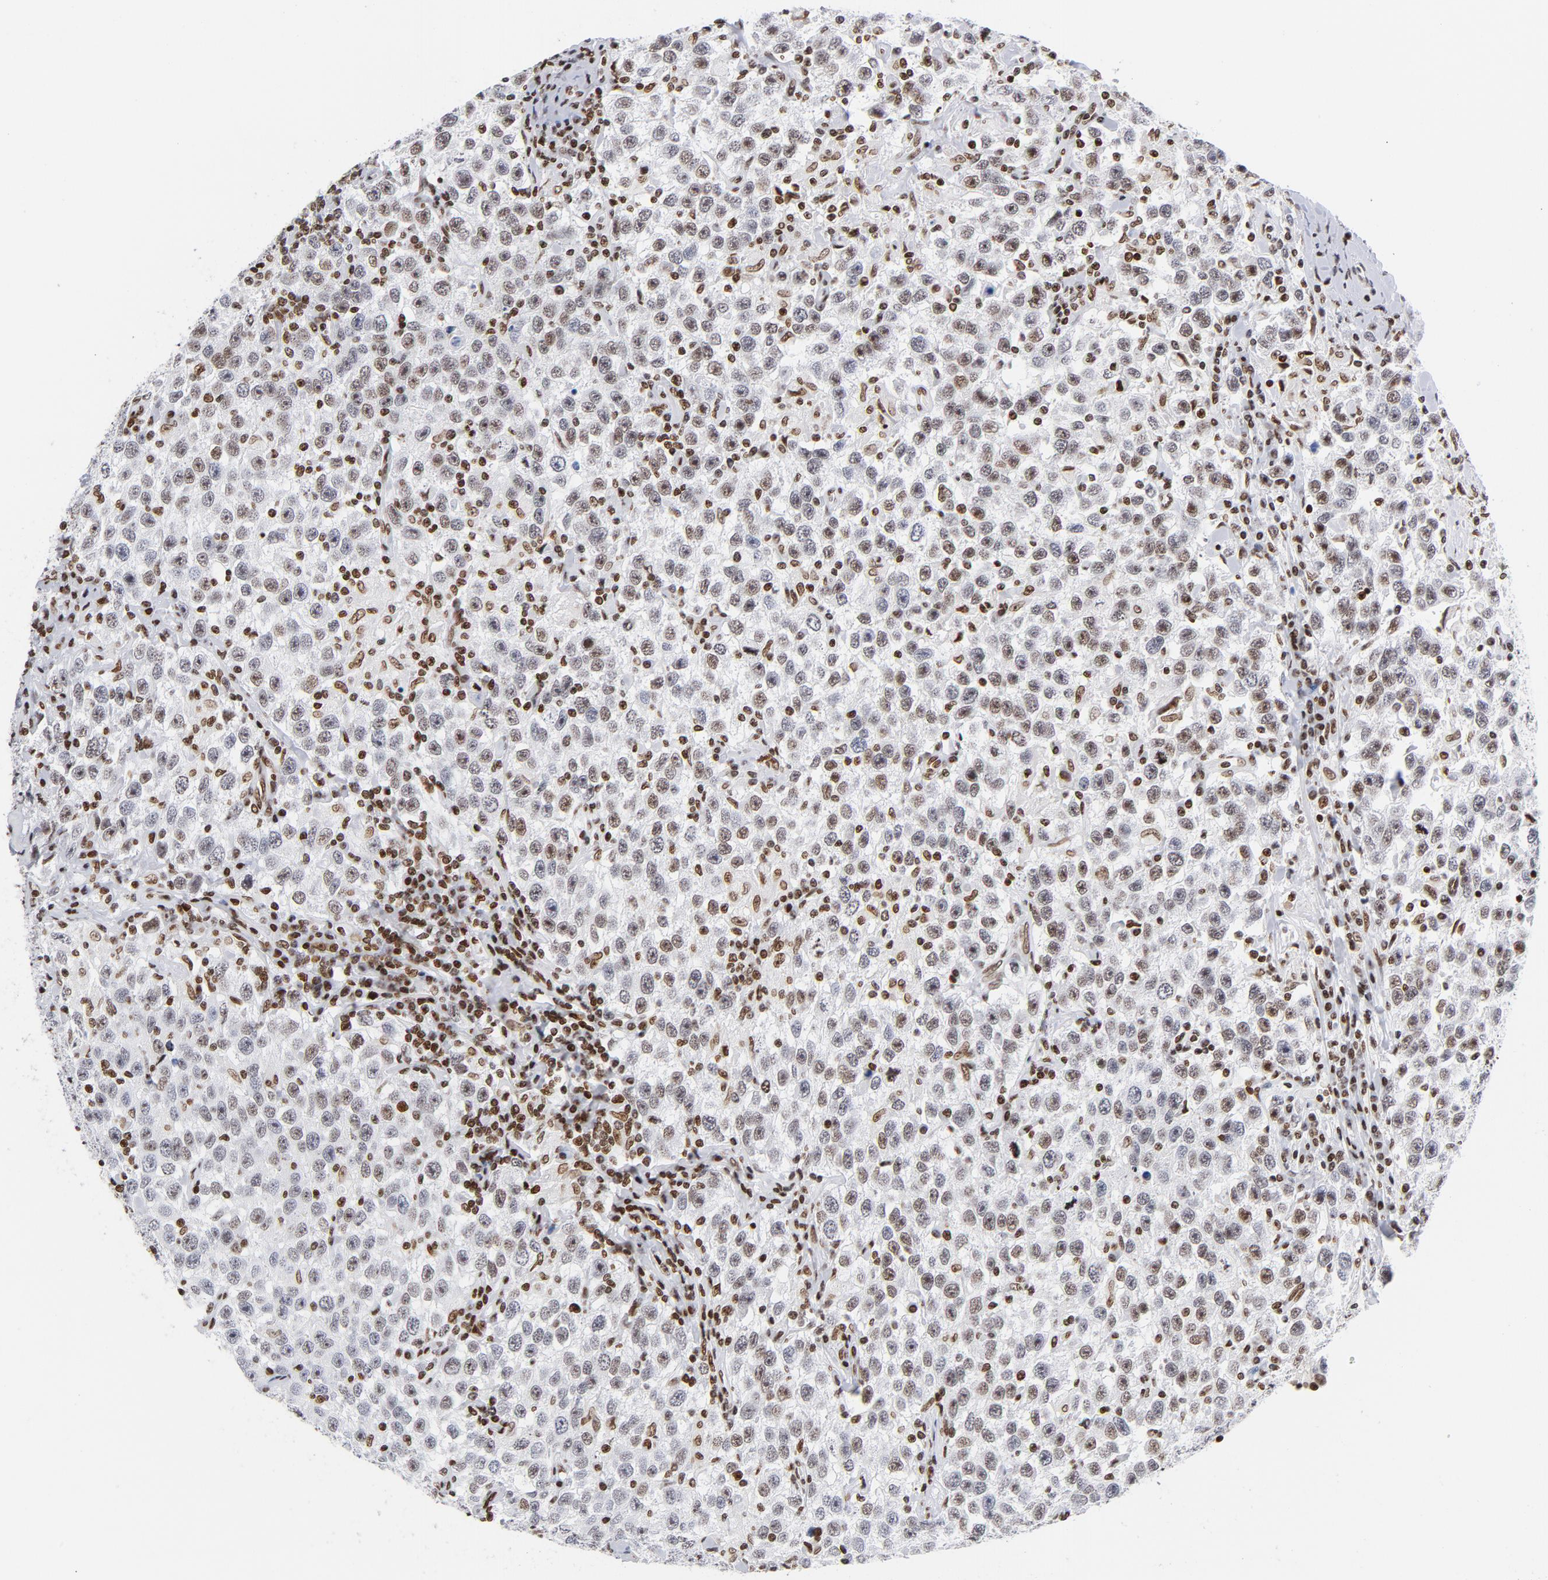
{"staining": {"intensity": "moderate", "quantity": "25%-75%", "location": "nuclear"}, "tissue": "testis cancer", "cell_type": "Tumor cells", "image_type": "cancer", "snomed": [{"axis": "morphology", "description": "Seminoma, NOS"}, {"axis": "topography", "description": "Testis"}], "caption": "There is medium levels of moderate nuclear positivity in tumor cells of testis cancer, as demonstrated by immunohistochemical staining (brown color).", "gene": "TOP2B", "patient": {"sex": "male", "age": 41}}